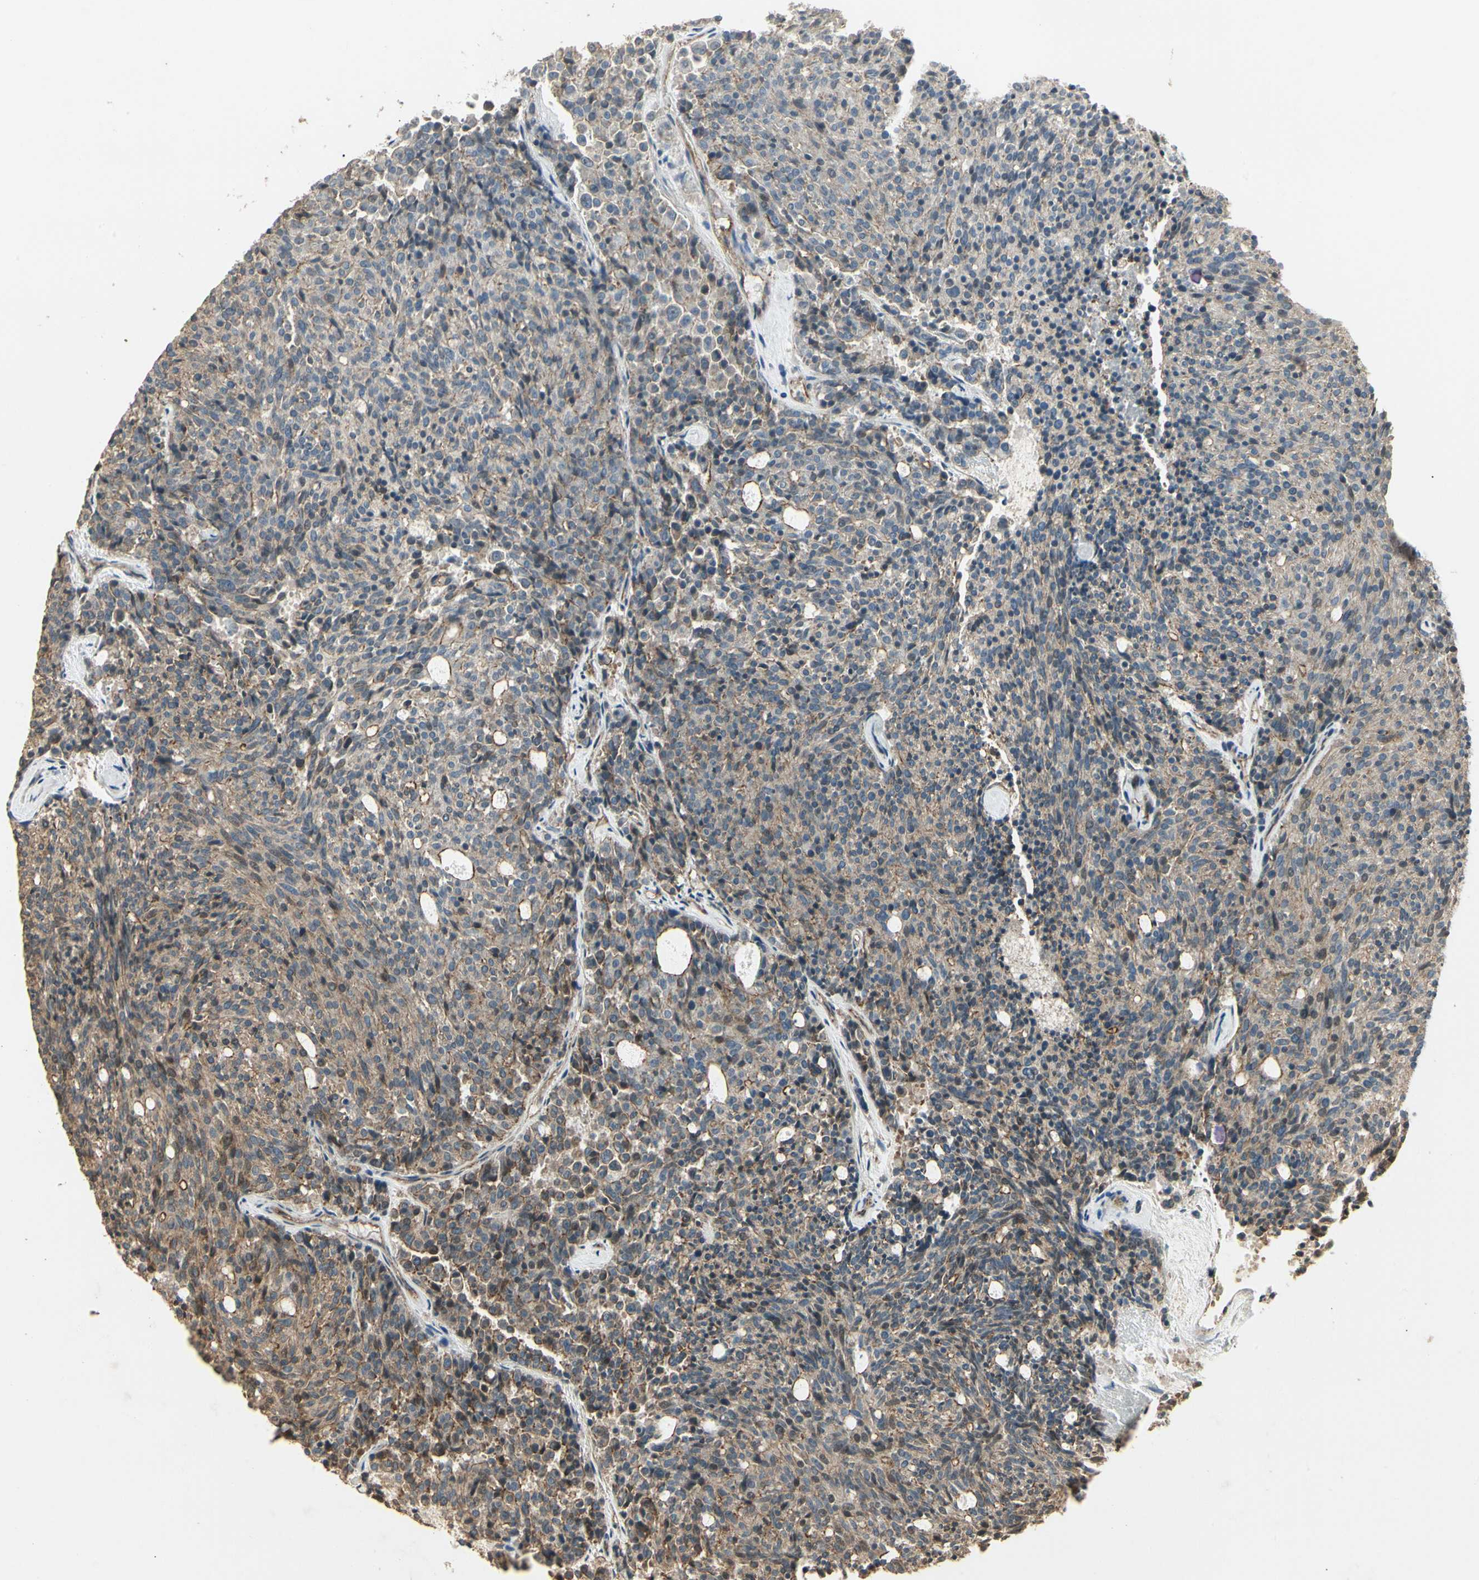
{"staining": {"intensity": "weak", "quantity": "25%-75%", "location": "cytoplasmic/membranous"}, "tissue": "carcinoid", "cell_type": "Tumor cells", "image_type": "cancer", "snomed": [{"axis": "morphology", "description": "Carcinoid, malignant, NOS"}, {"axis": "topography", "description": "Pancreas"}], "caption": "Immunohistochemistry (DAB) staining of human carcinoid exhibits weak cytoplasmic/membranous protein expression in approximately 25%-75% of tumor cells. The staining is performed using DAB (3,3'-diaminobenzidine) brown chromogen to label protein expression. The nuclei are counter-stained blue using hematoxylin.", "gene": "RNF180", "patient": {"sex": "female", "age": 54}}